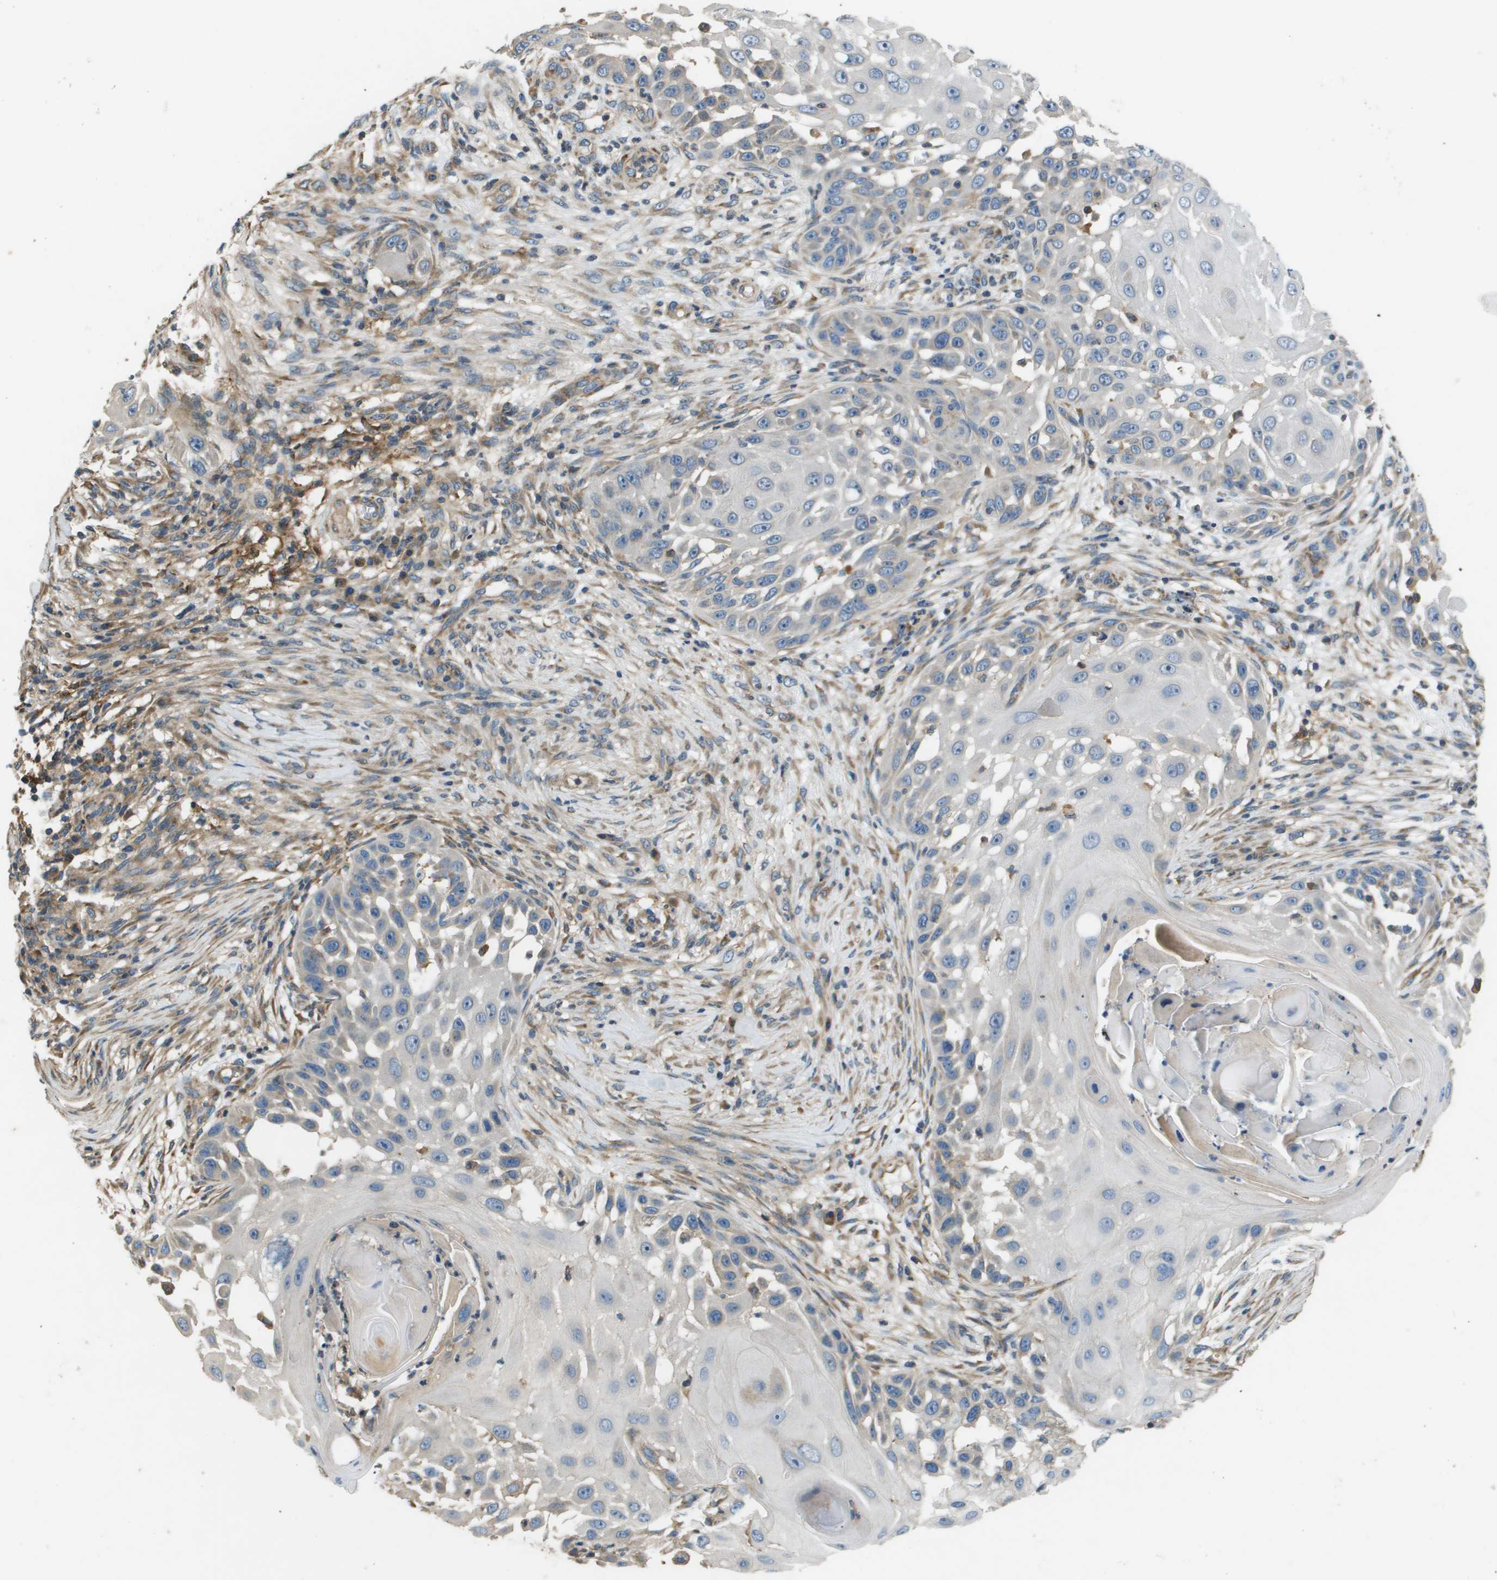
{"staining": {"intensity": "negative", "quantity": "none", "location": "none"}, "tissue": "skin cancer", "cell_type": "Tumor cells", "image_type": "cancer", "snomed": [{"axis": "morphology", "description": "Squamous cell carcinoma, NOS"}, {"axis": "topography", "description": "Skin"}], "caption": "Immunohistochemistry histopathology image of human squamous cell carcinoma (skin) stained for a protein (brown), which reveals no positivity in tumor cells.", "gene": "SAMSN1", "patient": {"sex": "female", "age": 44}}